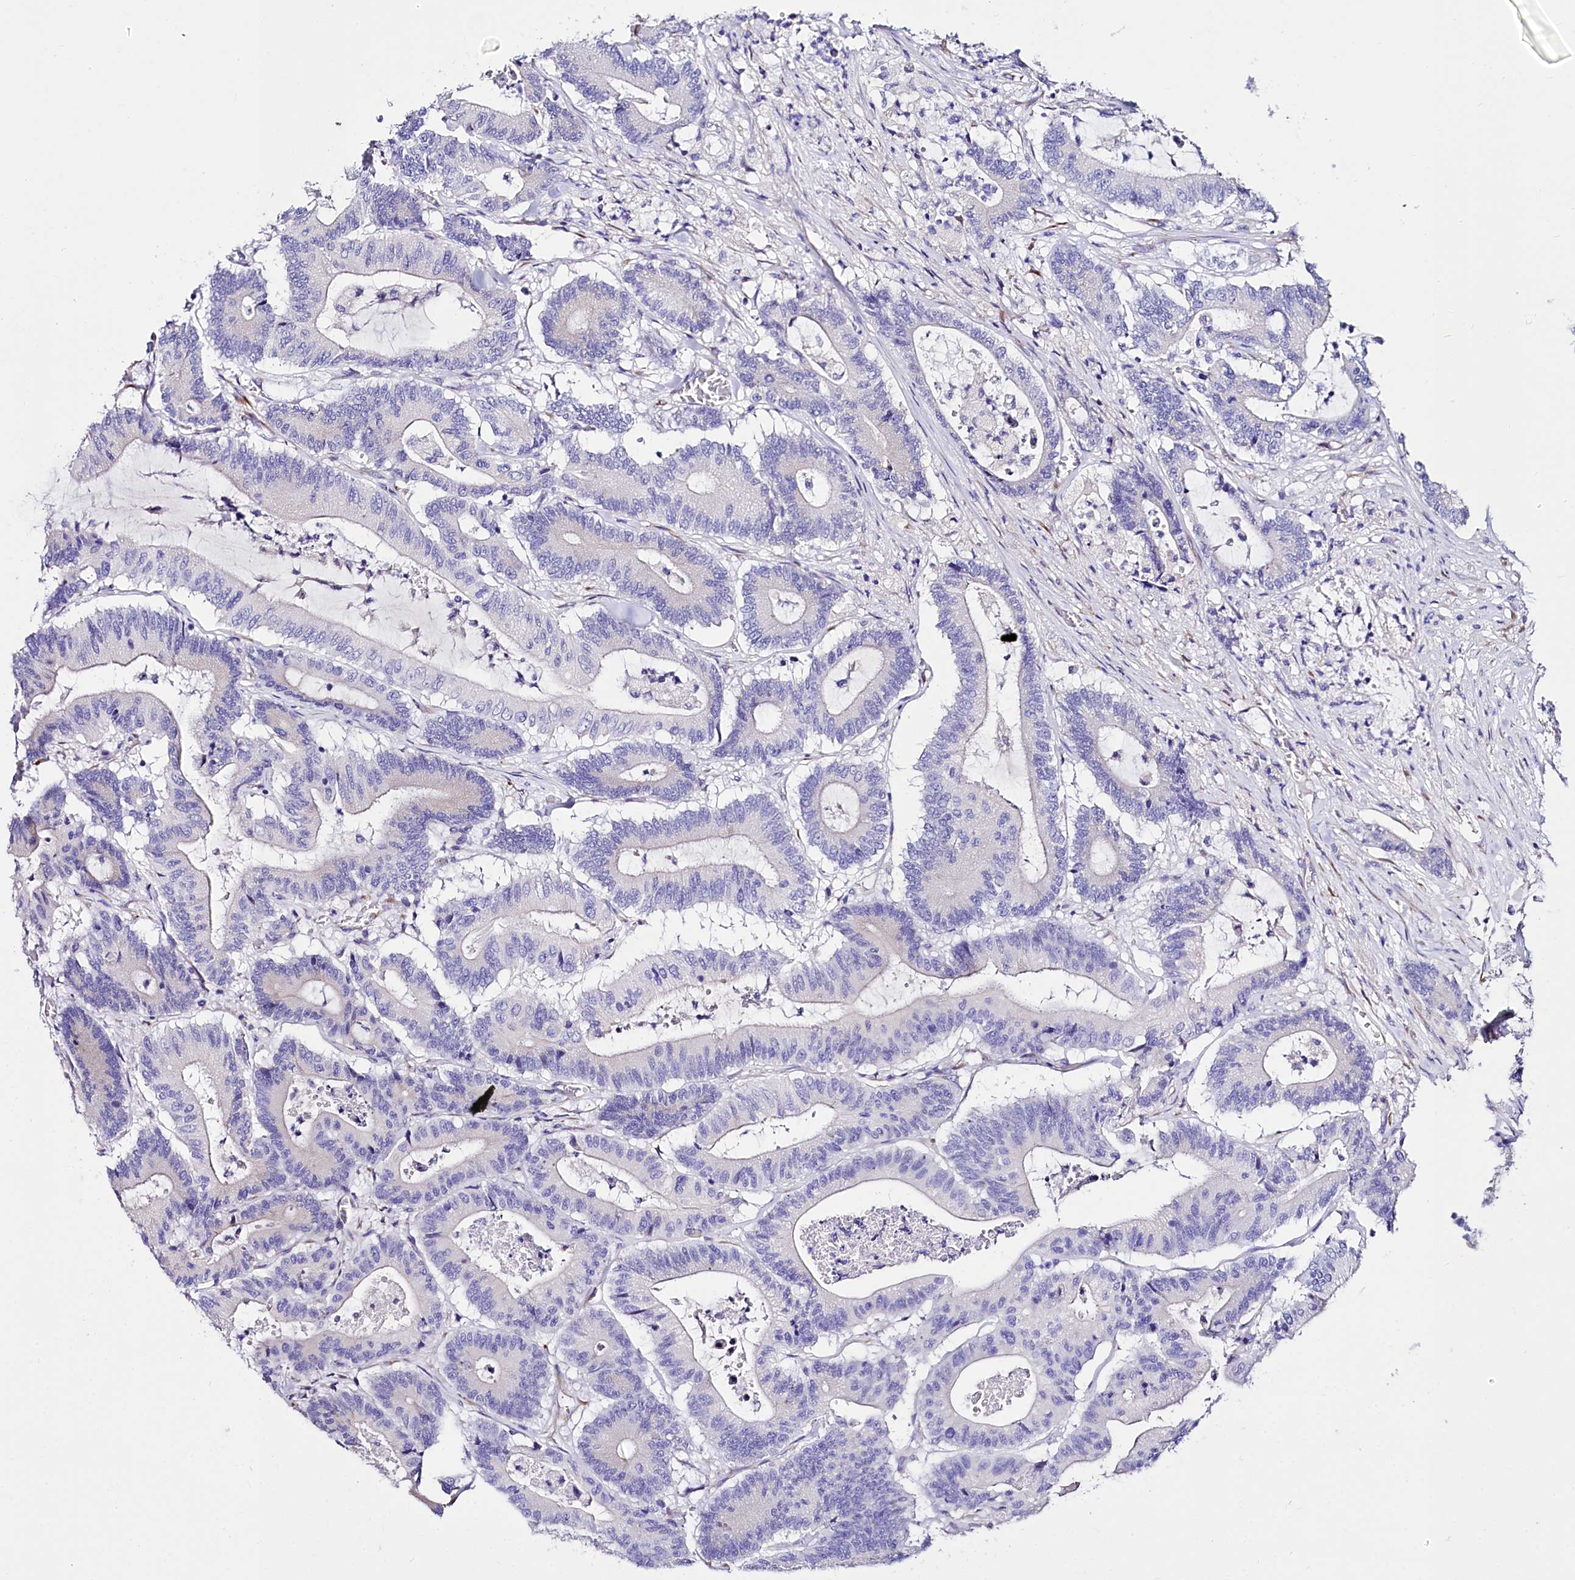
{"staining": {"intensity": "negative", "quantity": "none", "location": "none"}, "tissue": "colorectal cancer", "cell_type": "Tumor cells", "image_type": "cancer", "snomed": [{"axis": "morphology", "description": "Adenocarcinoma, NOS"}, {"axis": "topography", "description": "Colon"}], "caption": "Immunohistochemistry (IHC) histopathology image of neoplastic tissue: human colorectal cancer stained with DAB (3,3'-diaminobenzidine) reveals no significant protein positivity in tumor cells. Nuclei are stained in blue.", "gene": "A2ML1", "patient": {"sex": "female", "age": 84}}